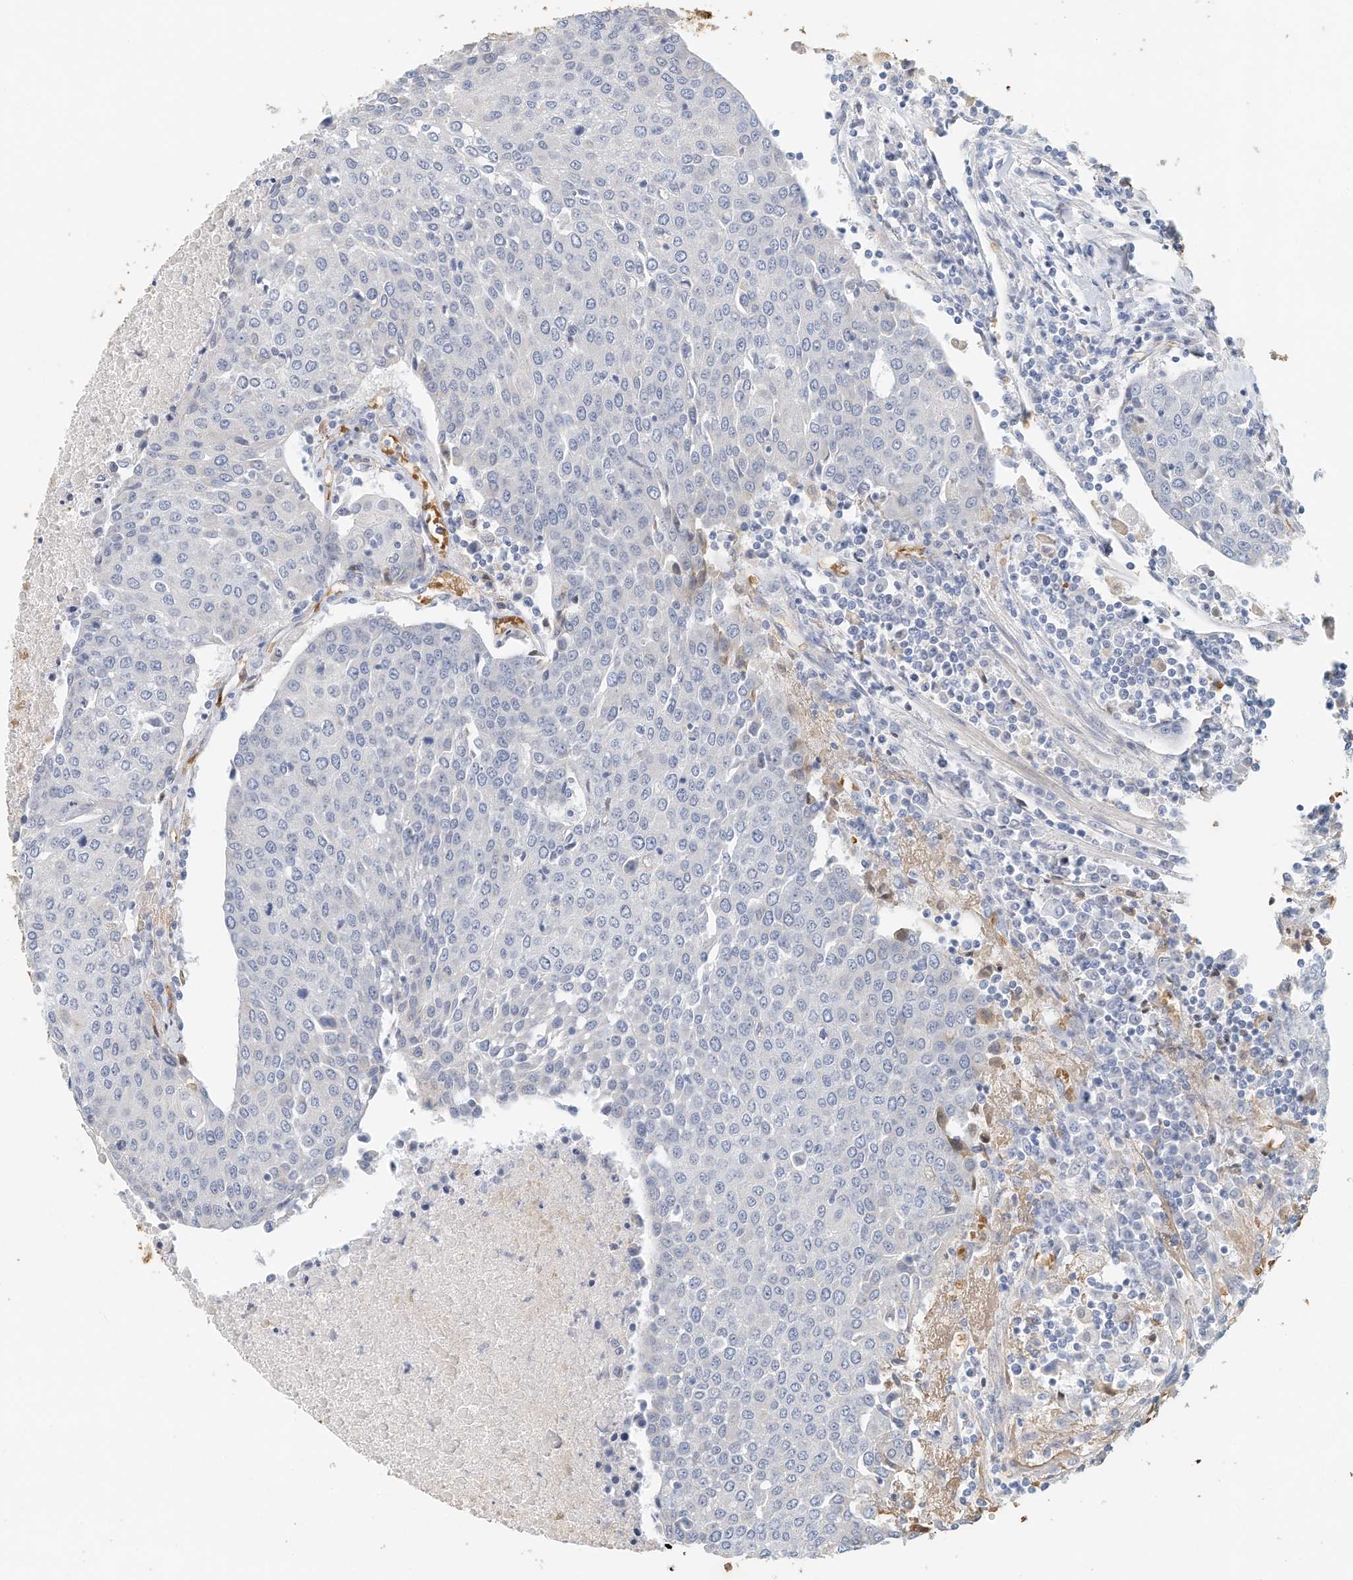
{"staining": {"intensity": "negative", "quantity": "none", "location": "none"}, "tissue": "urothelial cancer", "cell_type": "Tumor cells", "image_type": "cancer", "snomed": [{"axis": "morphology", "description": "Urothelial carcinoma, High grade"}, {"axis": "topography", "description": "Urinary bladder"}], "caption": "High power microscopy photomicrograph of an immunohistochemistry (IHC) micrograph of urothelial cancer, revealing no significant staining in tumor cells.", "gene": "RCAN3", "patient": {"sex": "female", "age": 85}}